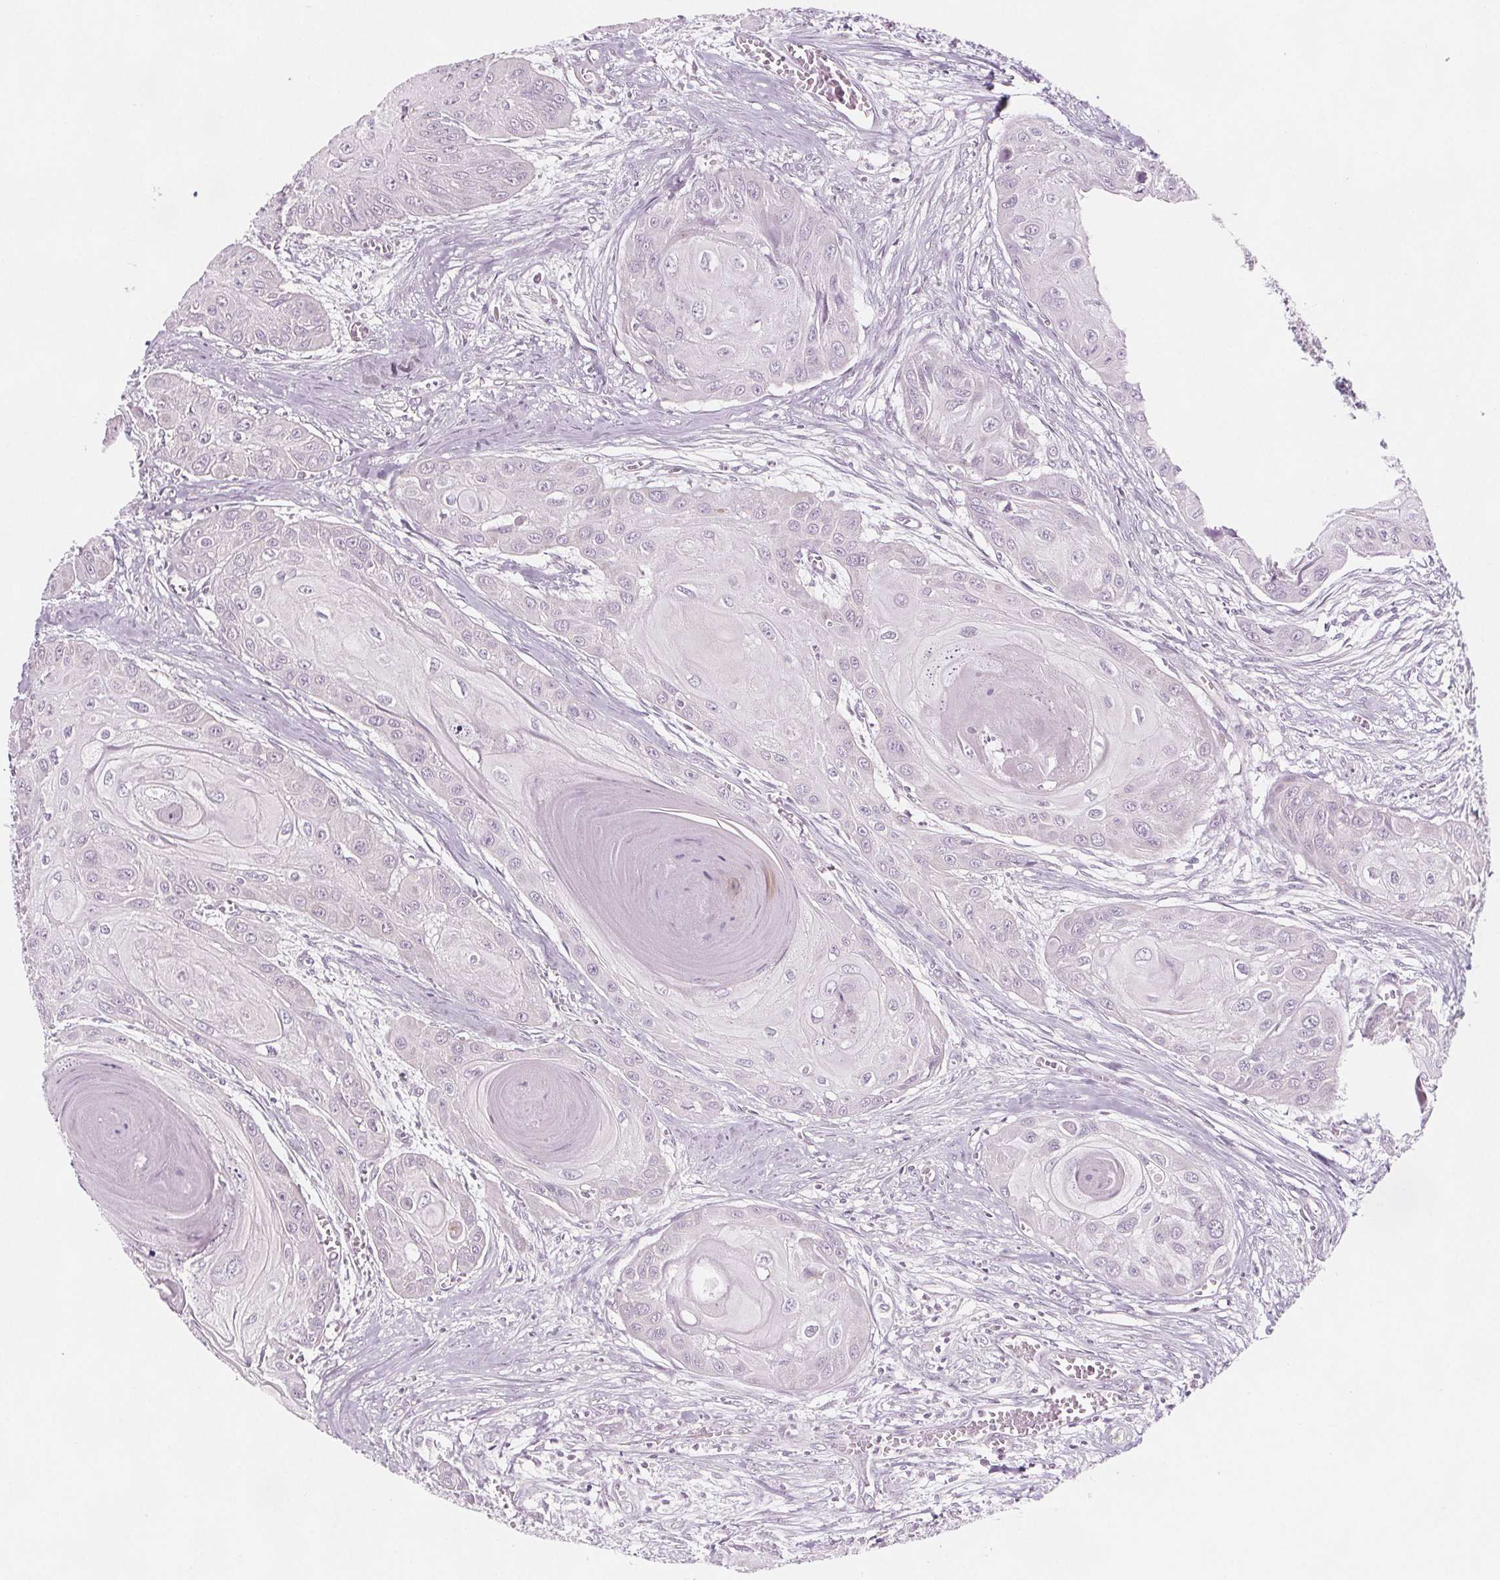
{"staining": {"intensity": "negative", "quantity": "none", "location": "none"}, "tissue": "head and neck cancer", "cell_type": "Tumor cells", "image_type": "cancer", "snomed": [{"axis": "morphology", "description": "Squamous cell carcinoma, NOS"}, {"axis": "topography", "description": "Oral tissue"}, {"axis": "topography", "description": "Head-Neck"}], "caption": "Immunohistochemistry (IHC) of head and neck squamous cell carcinoma exhibits no positivity in tumor cells. (DAB IHC, high magnification).", "gene": "ADAM33", "patient": {"sex": "male", "age": 71}}